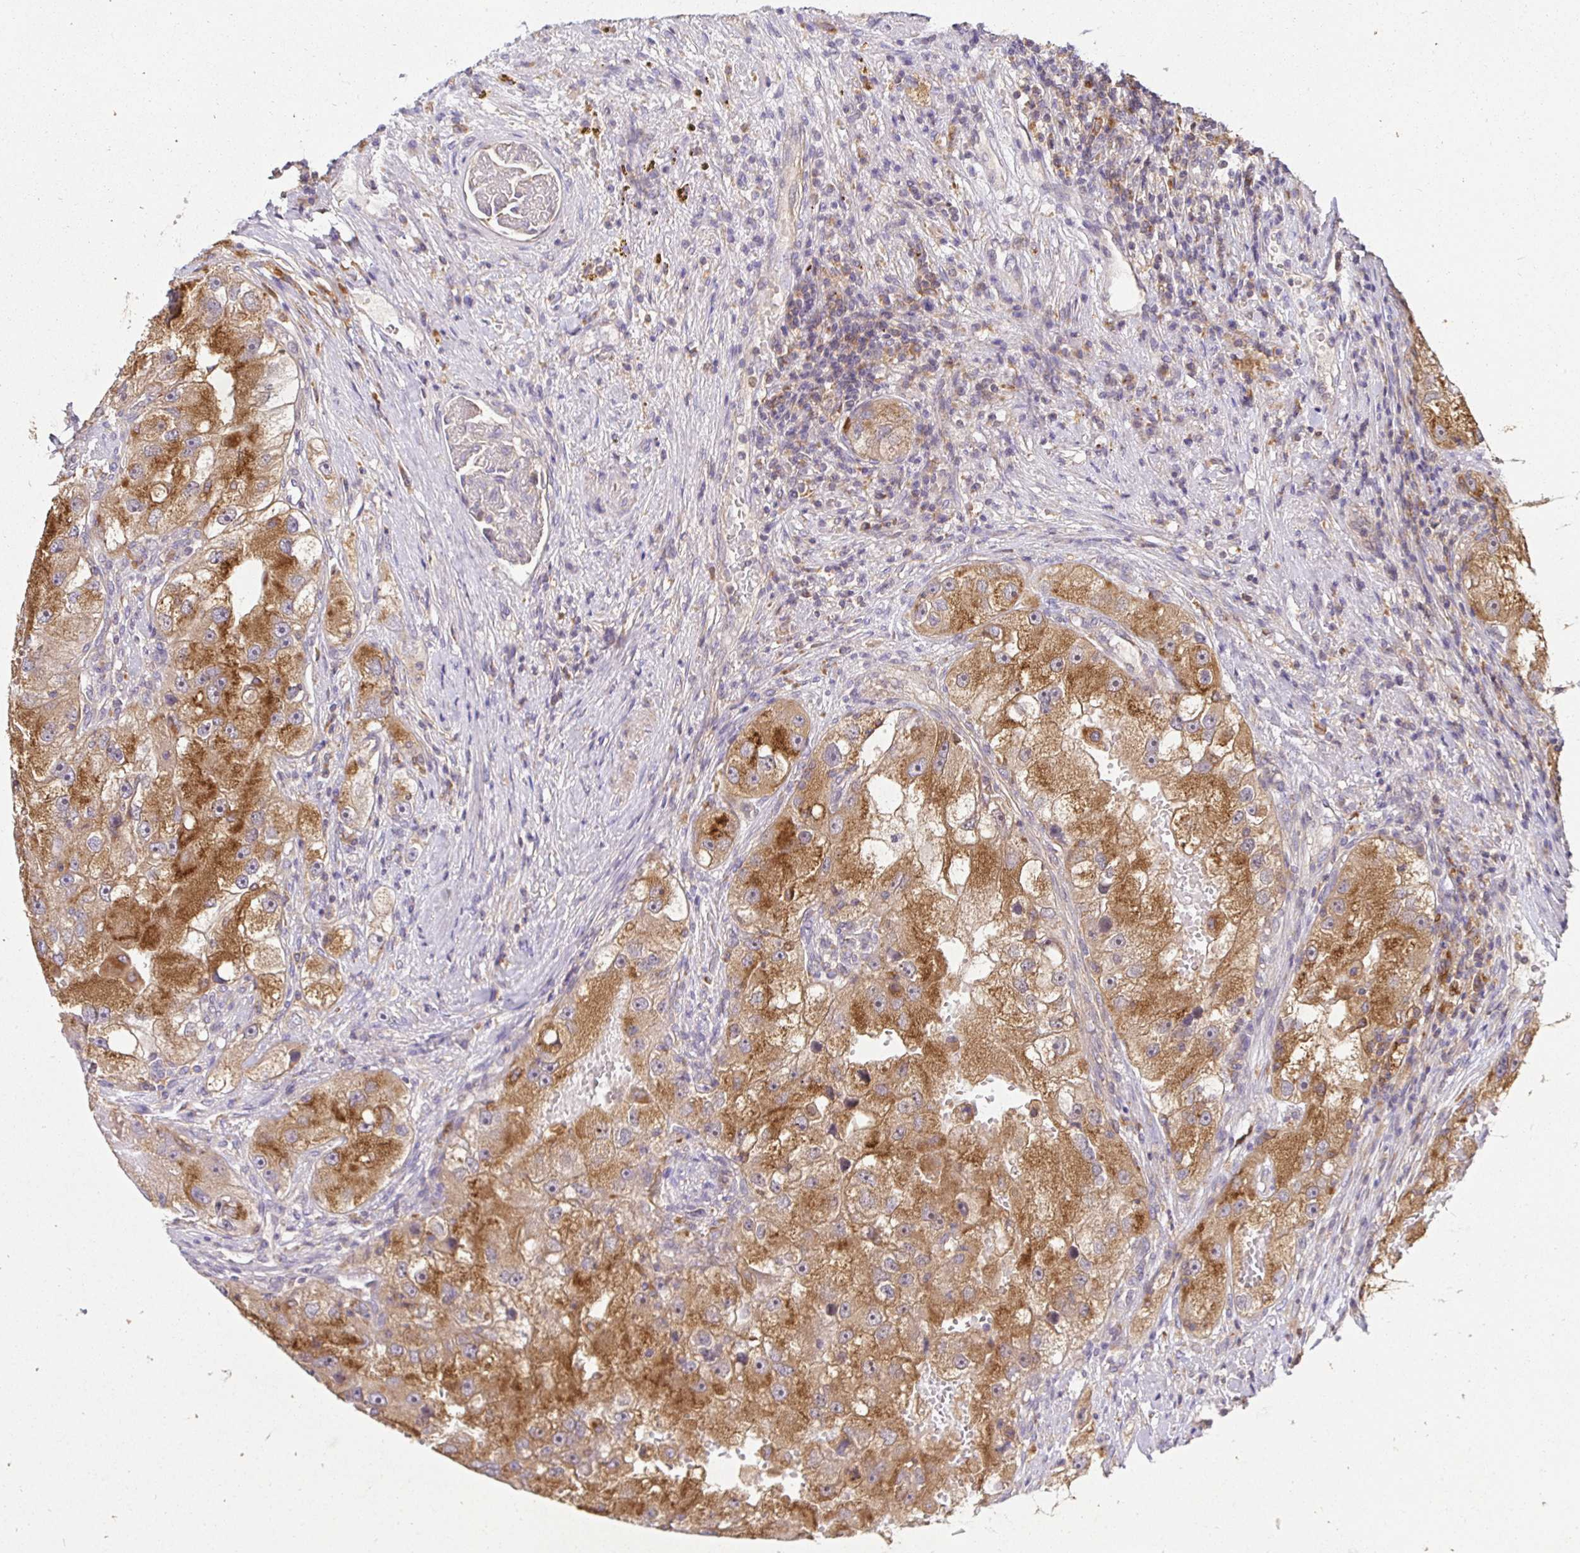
{"staining": {"intensity": "moderate", "quantity": ">75%", "location": "cytoplasmic/membranous"}, "tissue": "renal cancer", "cell_type": "Tumor cells", "image_type": "cancer", "snomed": [{"axis": "morphology", "description": "Adenocarcinoma, NOS"}, {"axis": "topography", "description": "Kidney"}], "caption": "This is an image of immunohistochemistry (IHC) staining of renal cancer (adenocarcinoma), which shows moderate positivity in the cytoplasmic/membranous of tumor cells.", "gene": "ATP6V1F", "patient": {"sex": "male", "age": 63}}